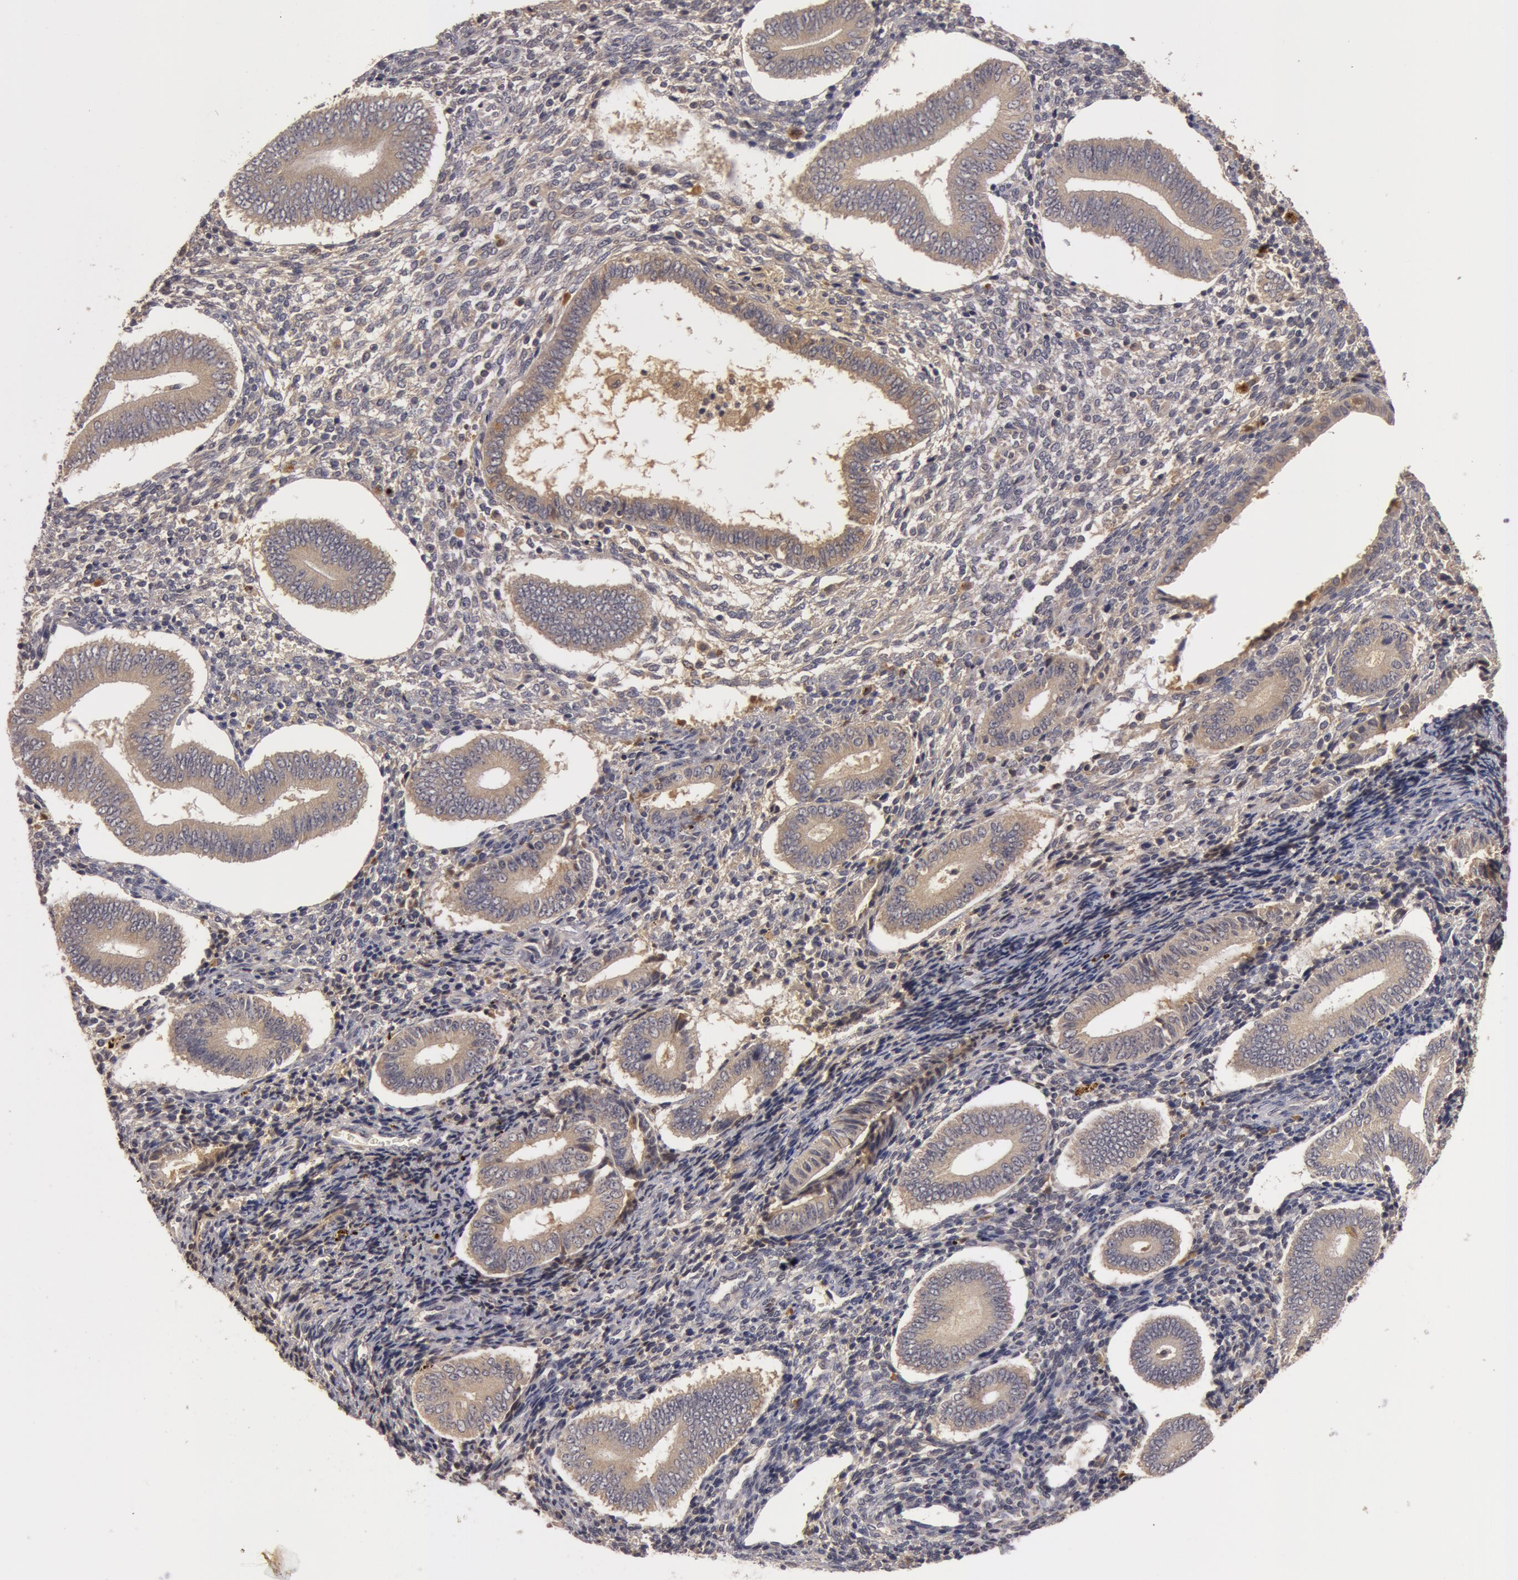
{"staining": {"intensity": "weak", "quantity": ">75%", "location": "cytoplasmic/membranous"}, "tissue": "endometrium", "cell_type": "Cells in endometrial stroma", "image_type": "normal", "snomed": [{"axis": "morphology", "description": "Normal tissue, NOS"}, {"axis": "topography", "description": "Uterus"}, {"axis": "topography", "description": "Endometrium"}], "caption": "This histopathology image demonstrates immunohistochemistry staining of benign human endometrium, with low weak cytoplasmic/membranous expression in approximately >75% of cells in endometrial stroma.", "gene": "BCHE", "patient": {"sex": "female", "age": 33}}